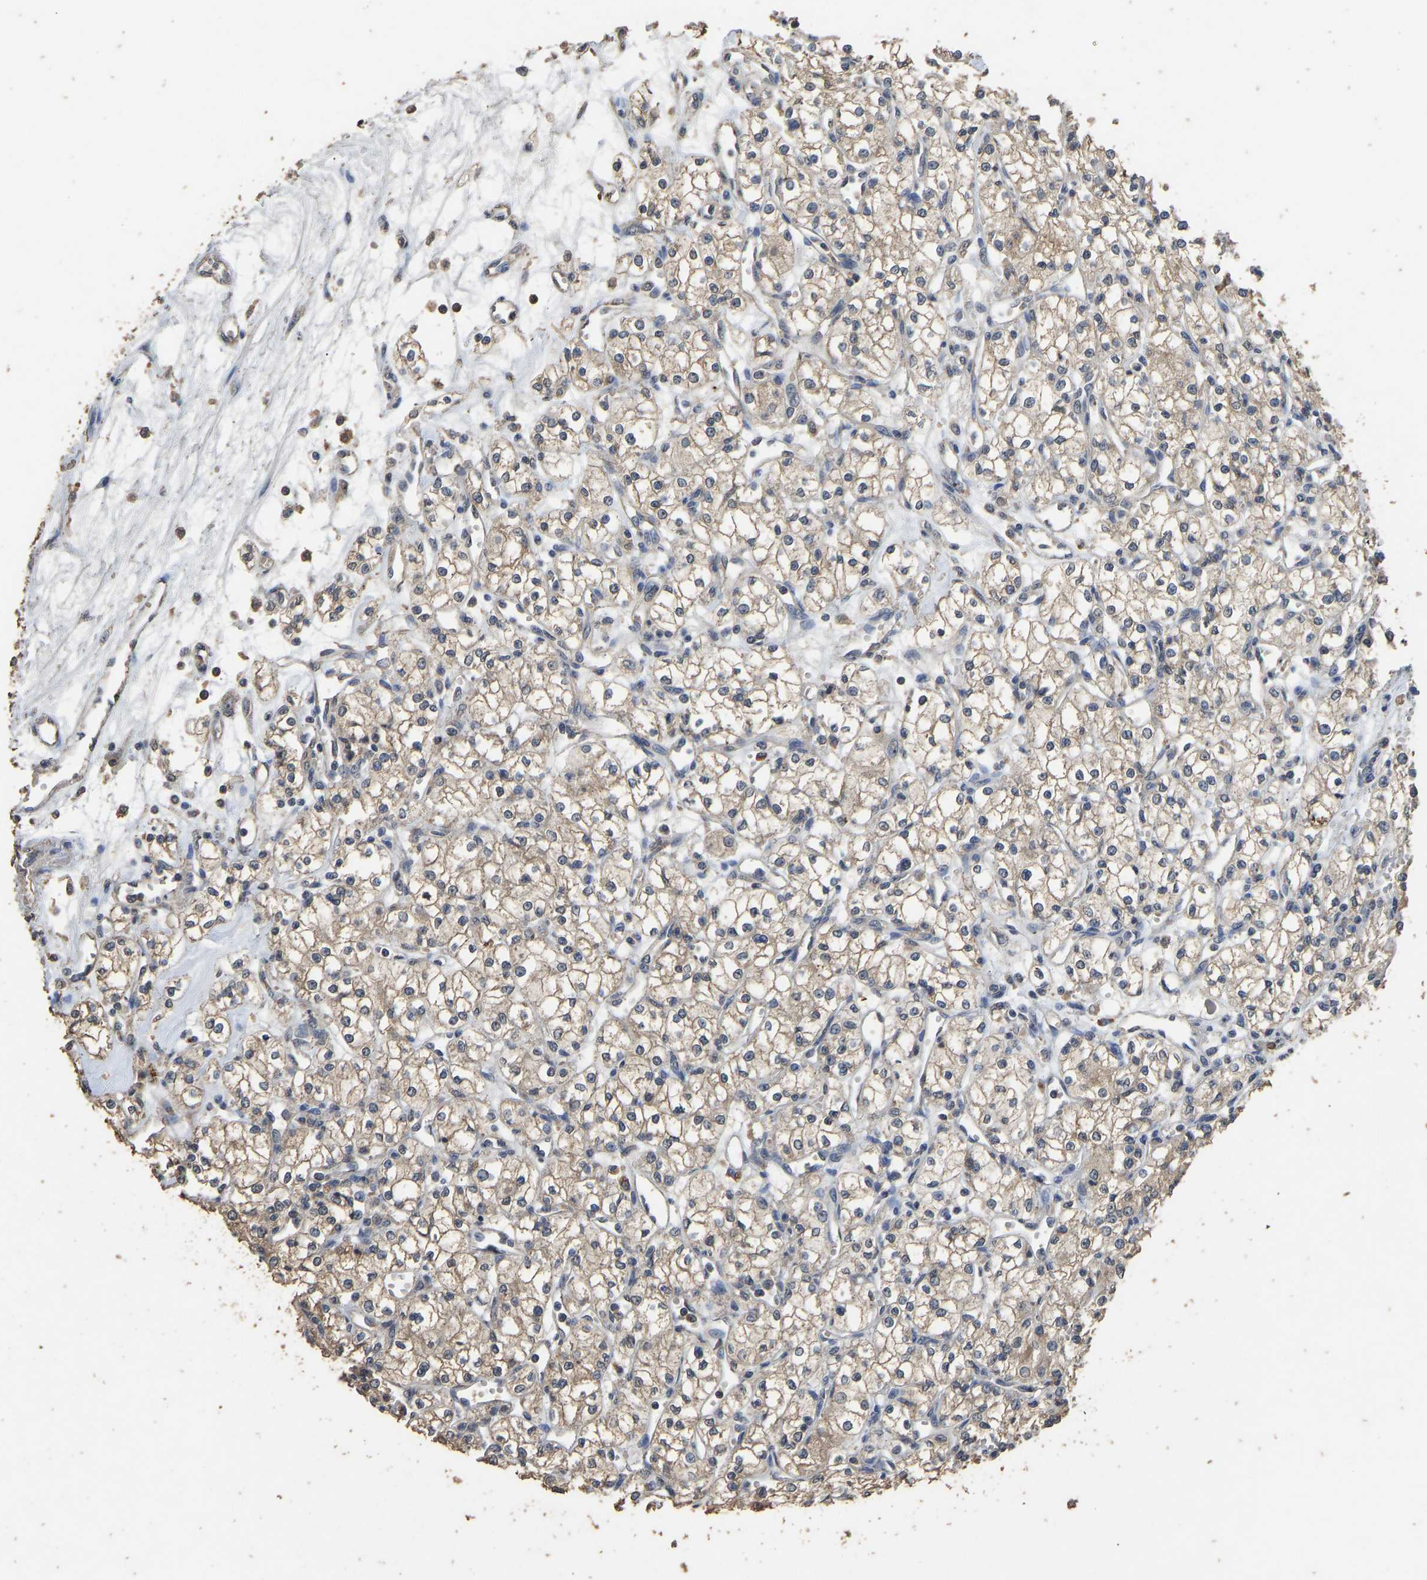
{"staining": {"intensity": "moderate", "quantity": ">75%", "location": "cytoplasmic/membranous"}, "tissue": "renal cancer", "cell_type": "Tumor cells", "image_type": "cancer", "snomed": [{"axis": "morphology", "description": "Adenocarcinoma, NOS"}, {"axis": "topography", "description": "Kidney"}], "caption": "Renal cancer (adenocarcinoma) tissue demonstrates moderate cytoplasmic/membranous staining in about >75% of tumor cells", "gene": "CIDEC", "patient": {"sex": "male", "age": 59}}